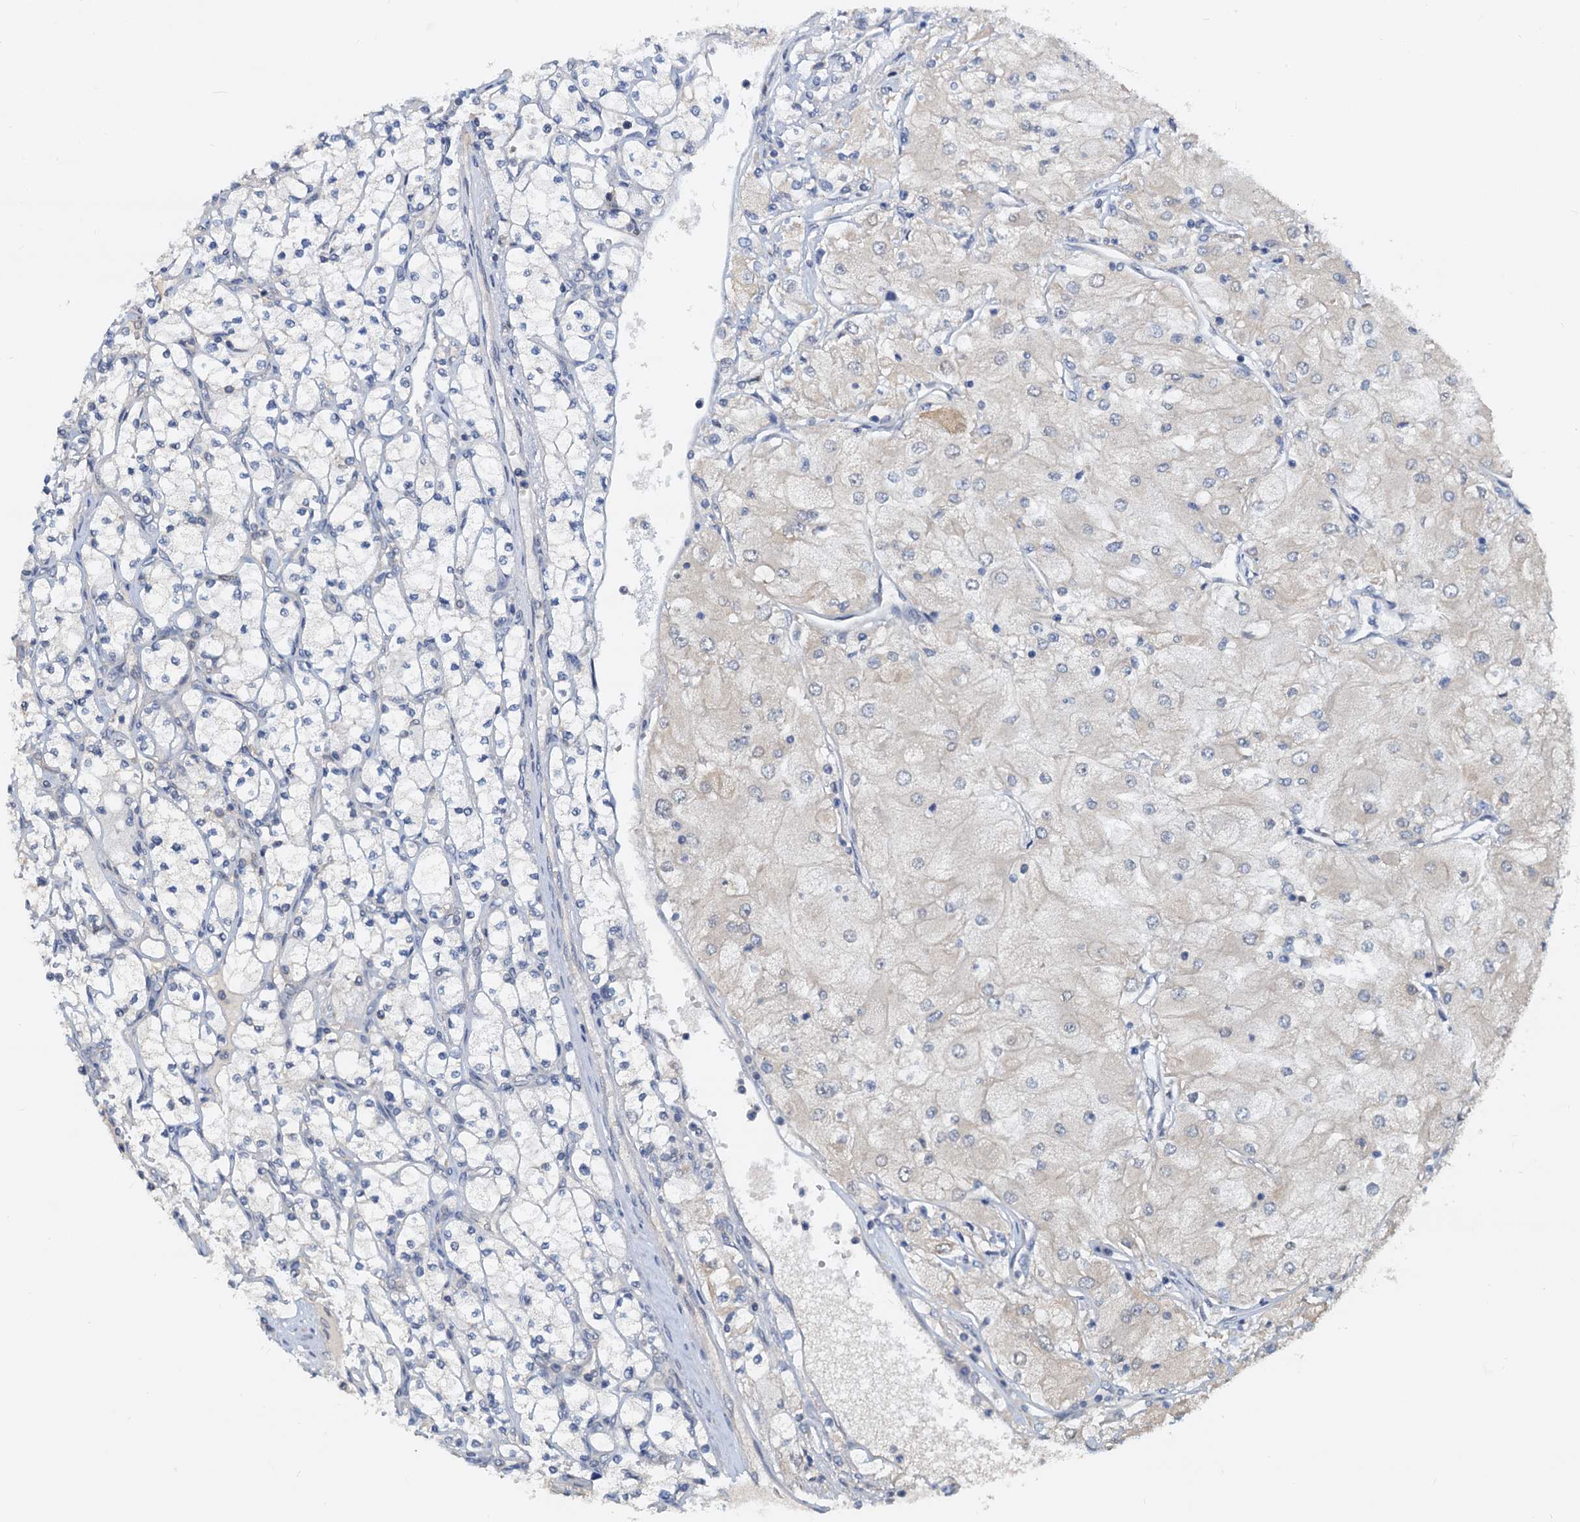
{"staining": {"intensity": "negative", "quantity": "none", "location": "none"}, "tissue": "renal cancer", "cell_type": "Tumor cells", "image_type": "cancer", "snomed": [{"axis": "morphology", "description": "Adenocarcinoma, NOS"}, {"axis": "topography", "description": "Kidney"}], "caption": "Image shows no protein expression in tumor cells of renal adenocarcinoma tissue.", "gene": "PTGES3", "patient": {"sex": "male", "age": 80}}